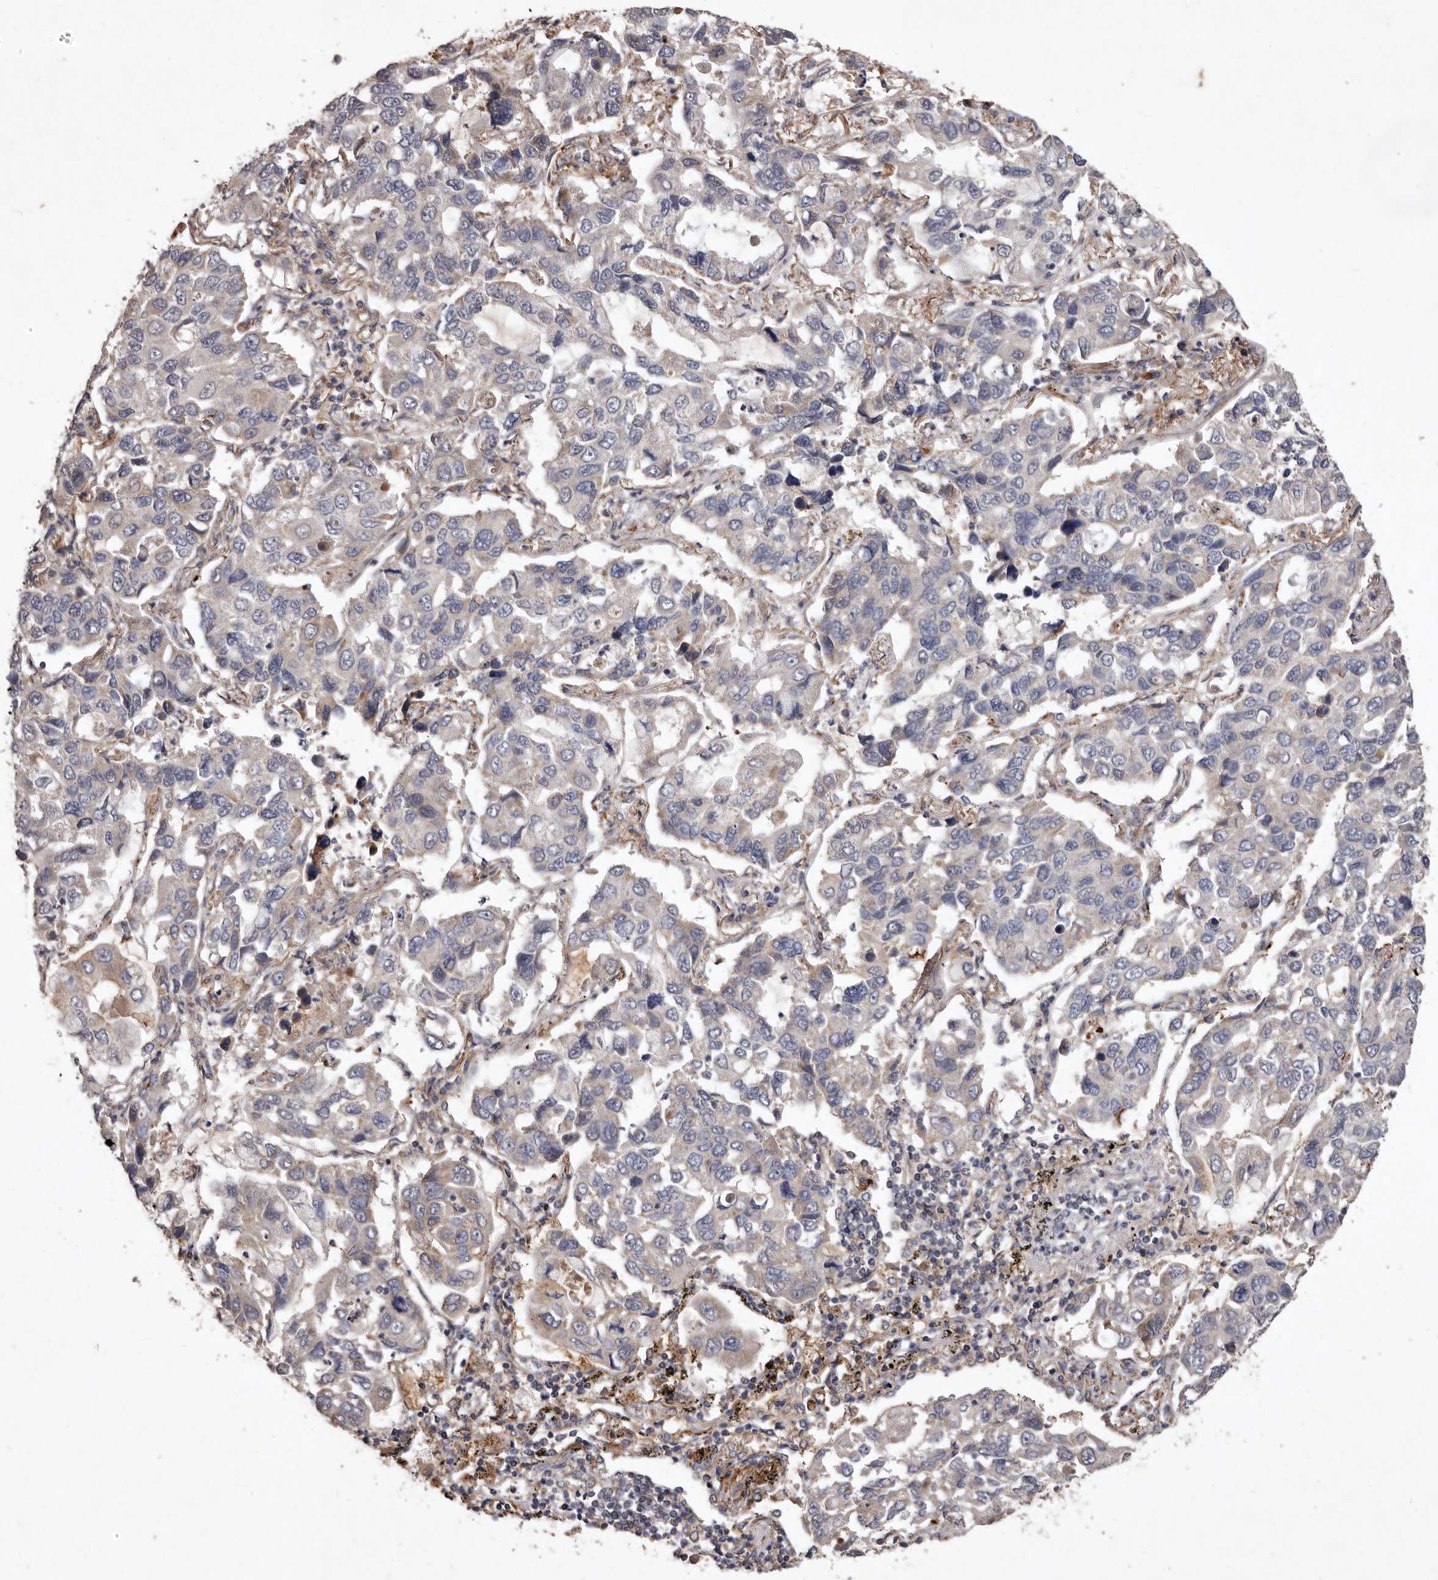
{"staining": {"intensity": "negative", "quantity": "none", "location": "none"}, "tissue": "lung cancer", "cell_type": "Tumor cells", "image_type": "cancer", "snomed": [{"axis": "morphology", "description": "Adenocarcinoma, NOS"}, {"axis": "topography", "description": "Lung"}], "caption": "This is a histopathology image of IHC staining of lung cancer, which shows no staining in tumor cells.", "gene": "FLAD1", "patient": {"sex": "male", "age": 64}}